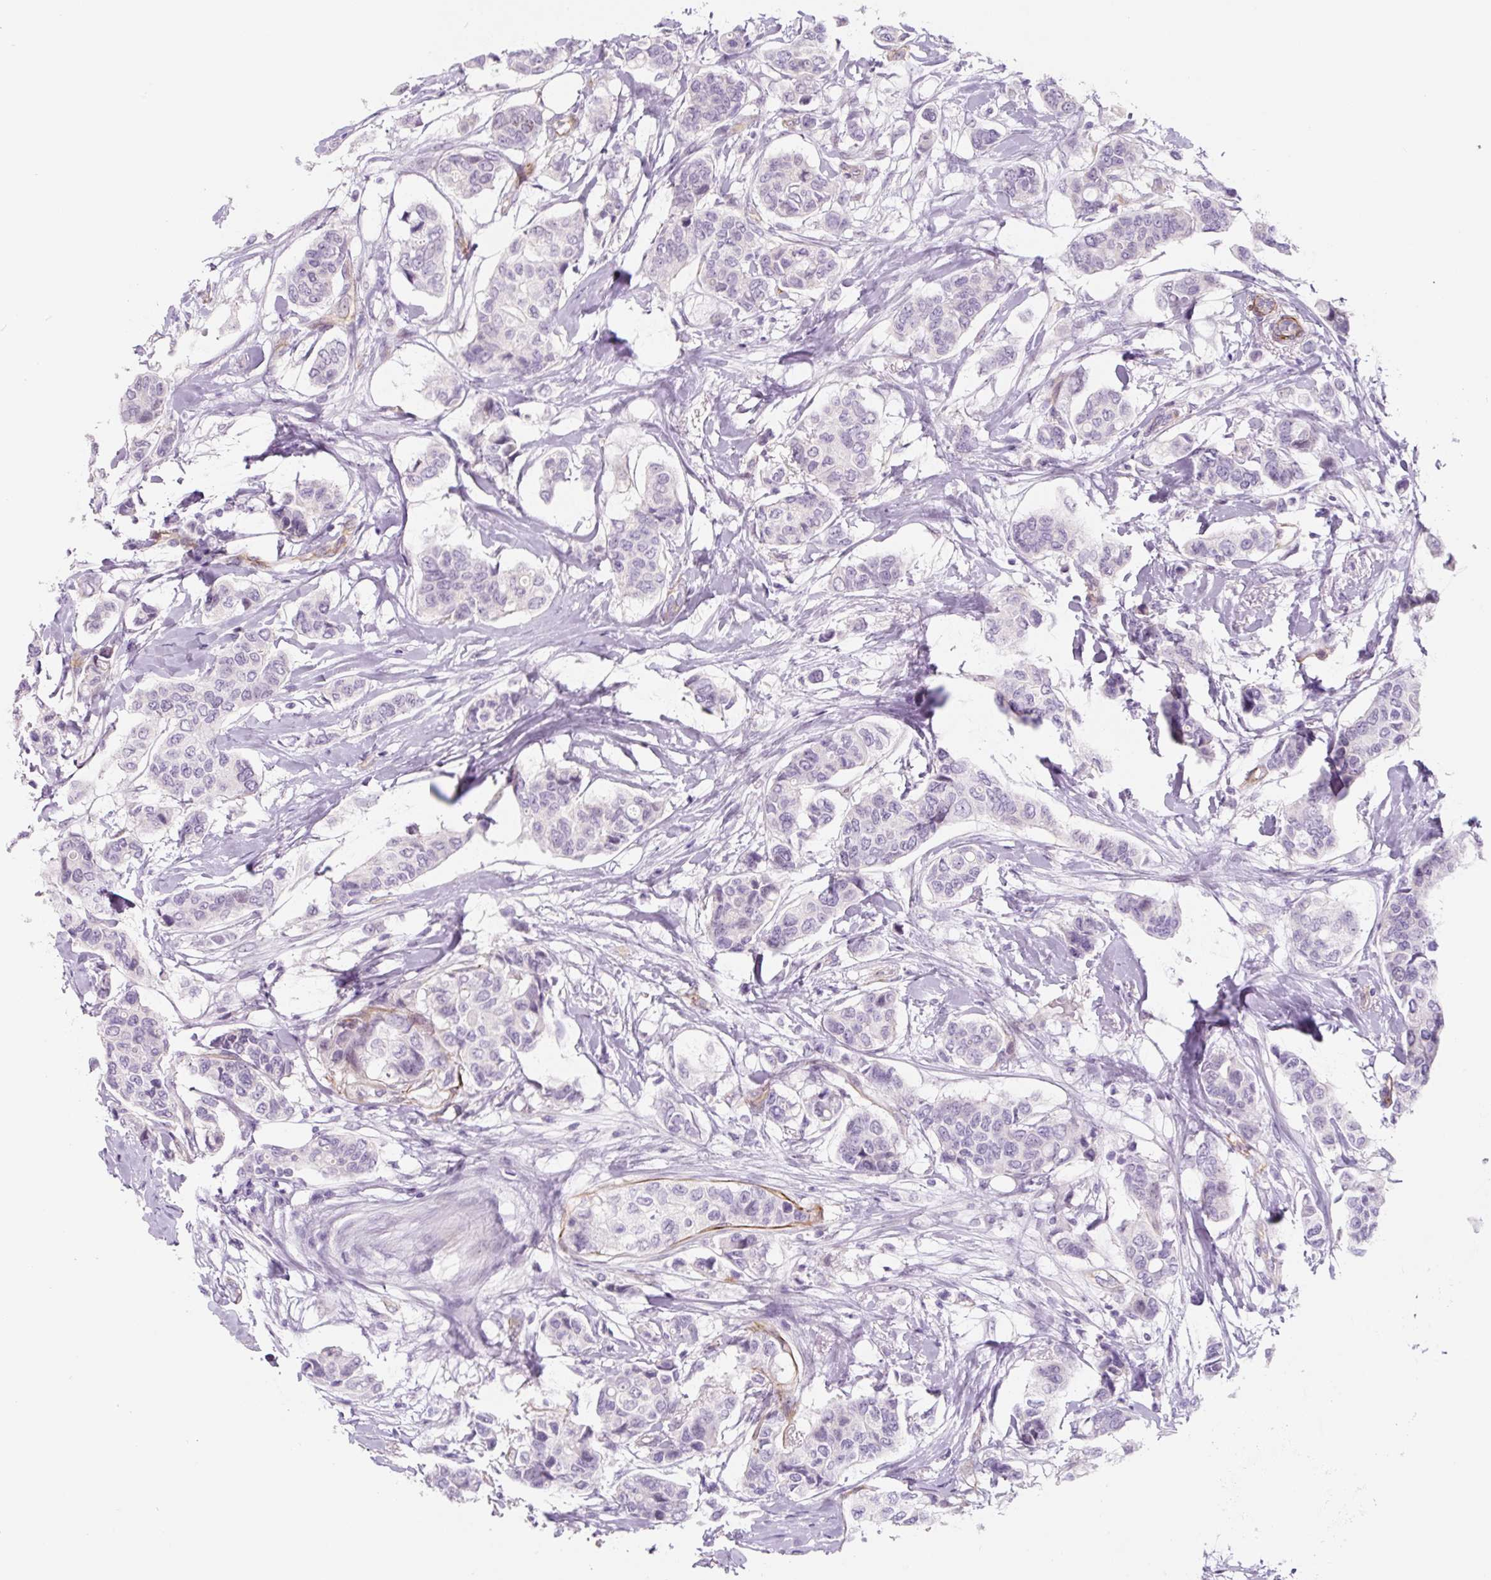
{"staining": {"intensity": "negative", "quantity": "none", "location": "none"}, "tissue": "breast cancer", "cell_type": "Tumor cells", "image_type": "cancer", "snomed": [{"axis": "morphology", "description": "Lobular carcinoma"}, {"axis": "topography", "description": "Breast"}], "caption": "Immunohistochemistry (IHC) histopathology image of neoplastic tissue: breast lobular carcinoma stained with DAB exhibits no significant protein staining in tumor cells.", "gene": "CCL25", "patient": {"sex": "female", "age": 51}}